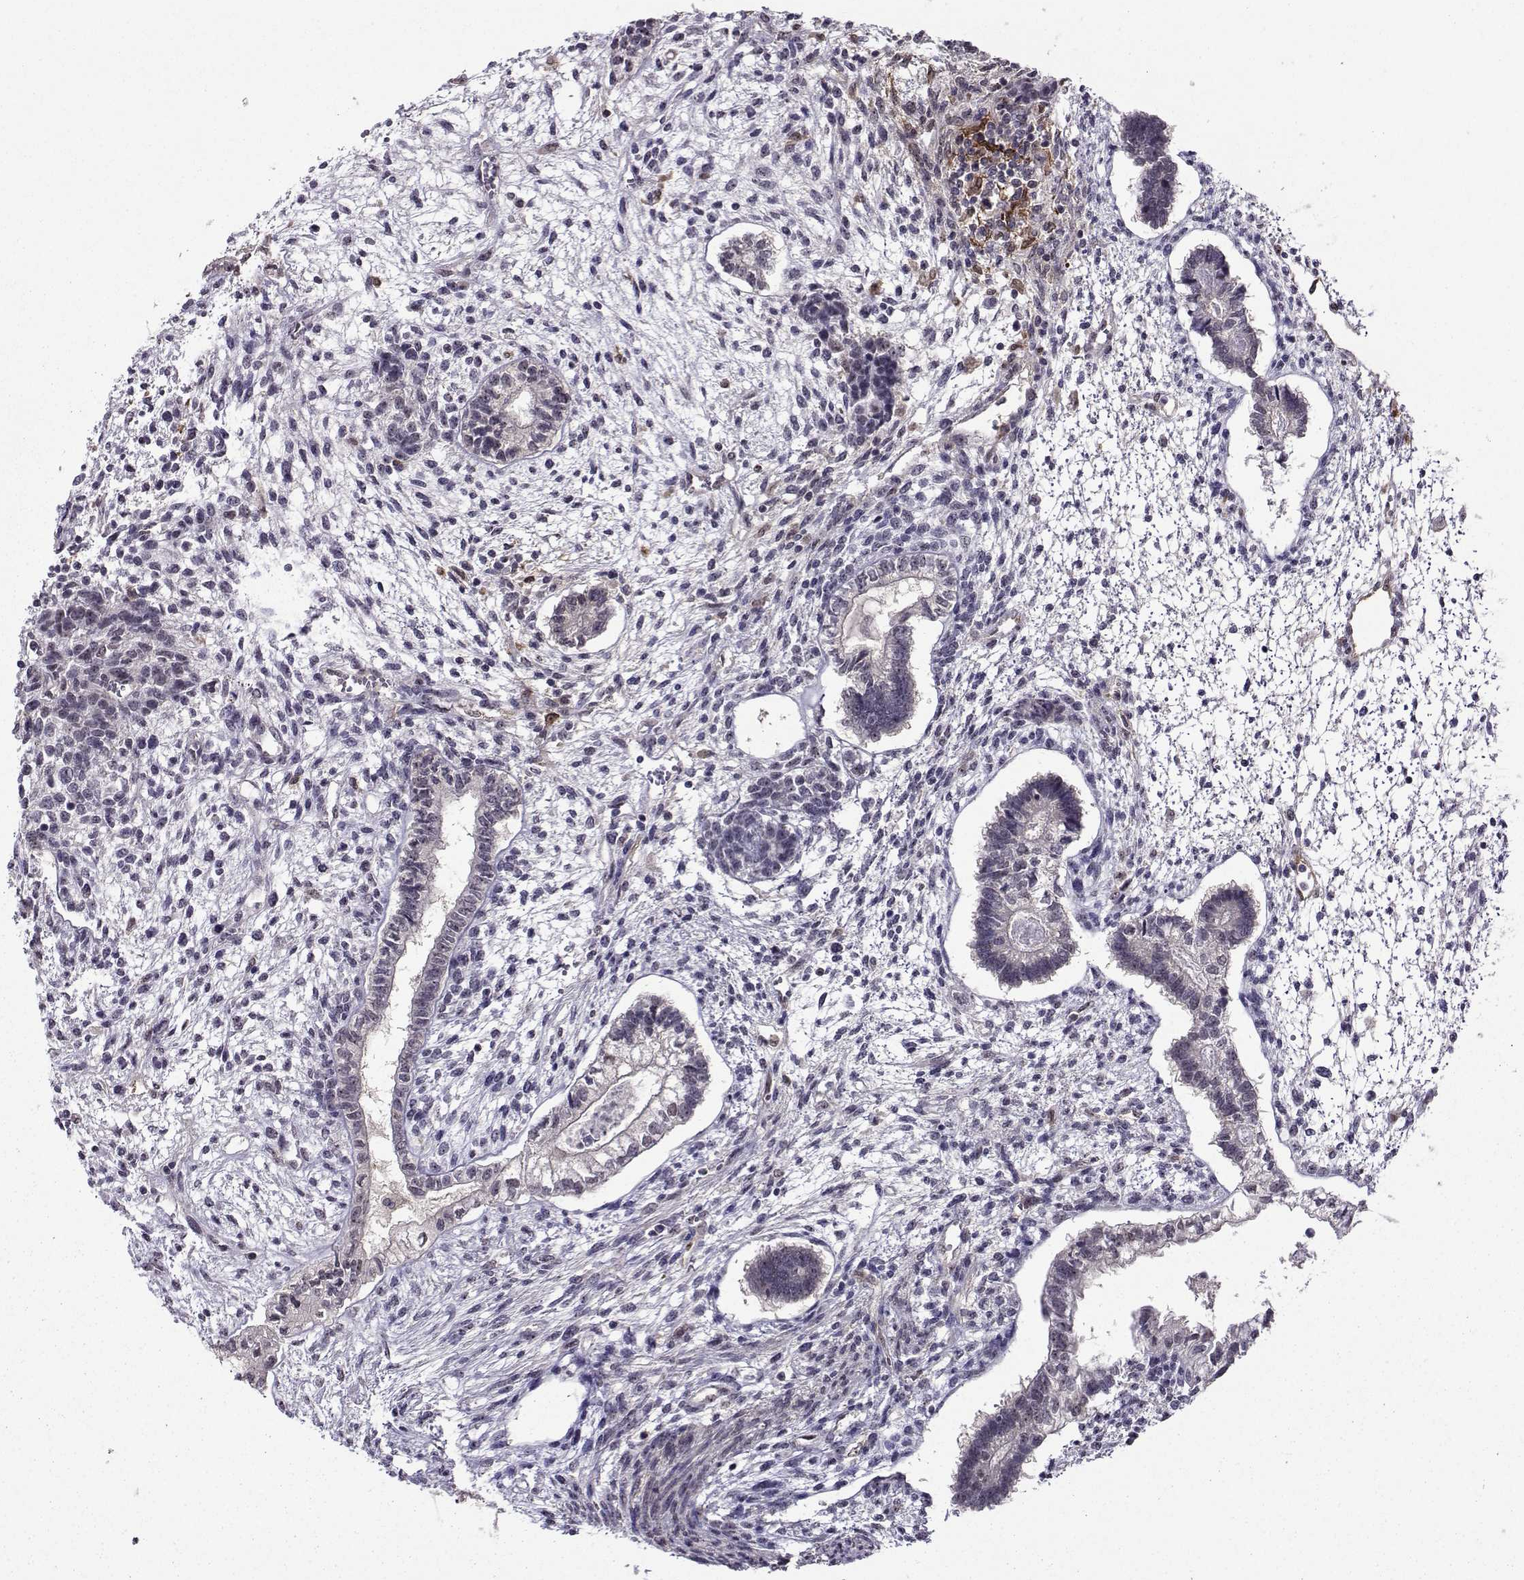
{"staining": {"intensity": "negative", "quantity": "none", "location": "none"}, "tissue": "testis cancer", "cell_type": "Tumor cells", "image_type": "cancer", "snomed": [{"axis": "morphology", "description": "Carcinoma, Embryonal, NOS"}, {"axis": "topography", "description": "Testis"}], "caption": "Tumor cells are negative for brown protein staining in testis cancer (embryonal carcinoma).", "gene": "DDX20", "patient": {"sex": "male", "age": 37}}